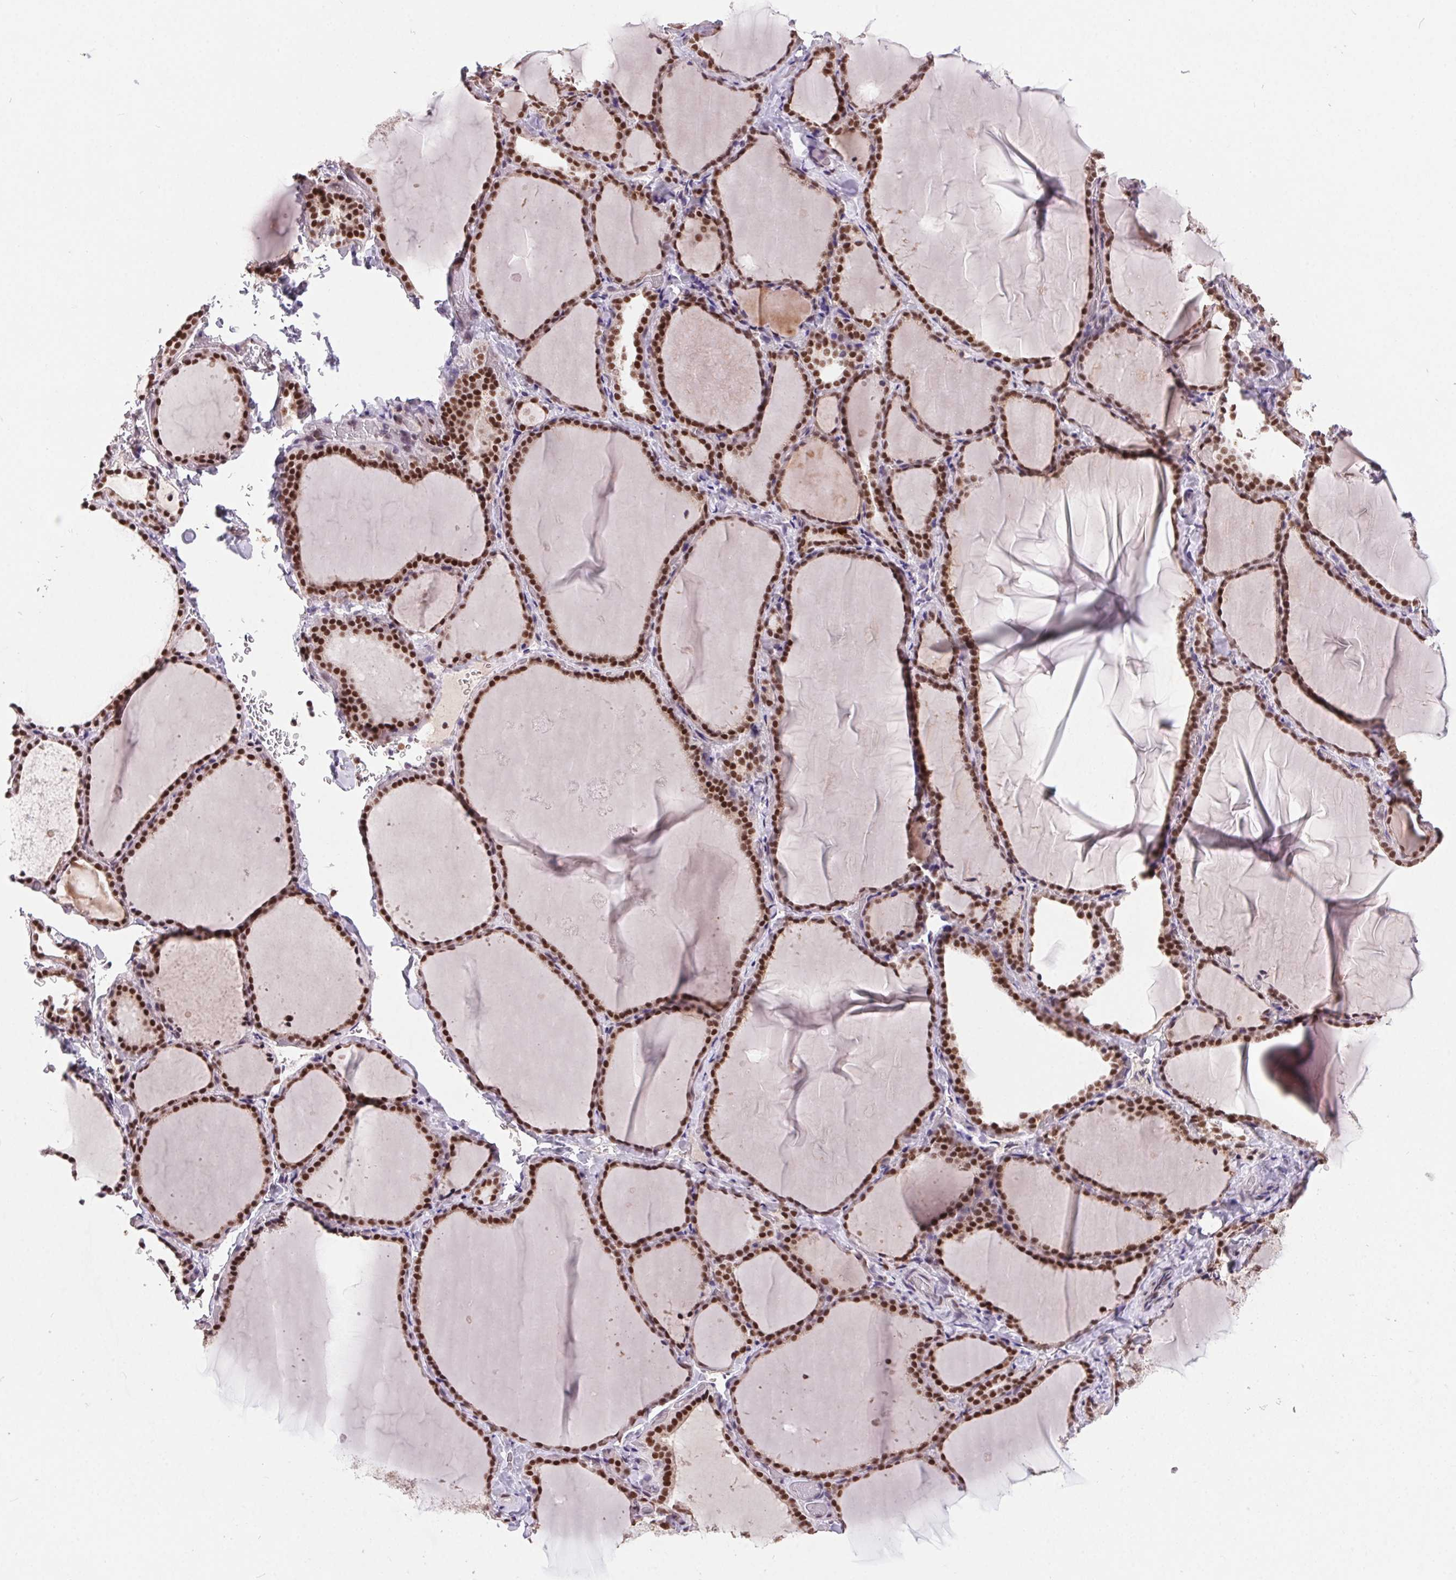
{"staining": {"intensity": "strong", "quantity": ">75%", "location": "nuclear"}, "tissue": "thyroid gland", "cell_type": "Glandular cells", "image_type": "normal", "snomed": [{"axis": "morphology", "description": "Normal tissue, NOS"}, {"axis": "topography", "description": "Thyroid gland"}], "caption": "High-magnification brightfield microscopy of benign thyroid gland stained with DAB (3,3'-diaminobenzidine) (brown) and counterstained with hematoxylin (blue). glandular cells exhibit strong nuclear staining is identified in approximately>75% of cells.", "gene": "CD2BP2", "patient": {"sex": "female", "age": 22}}